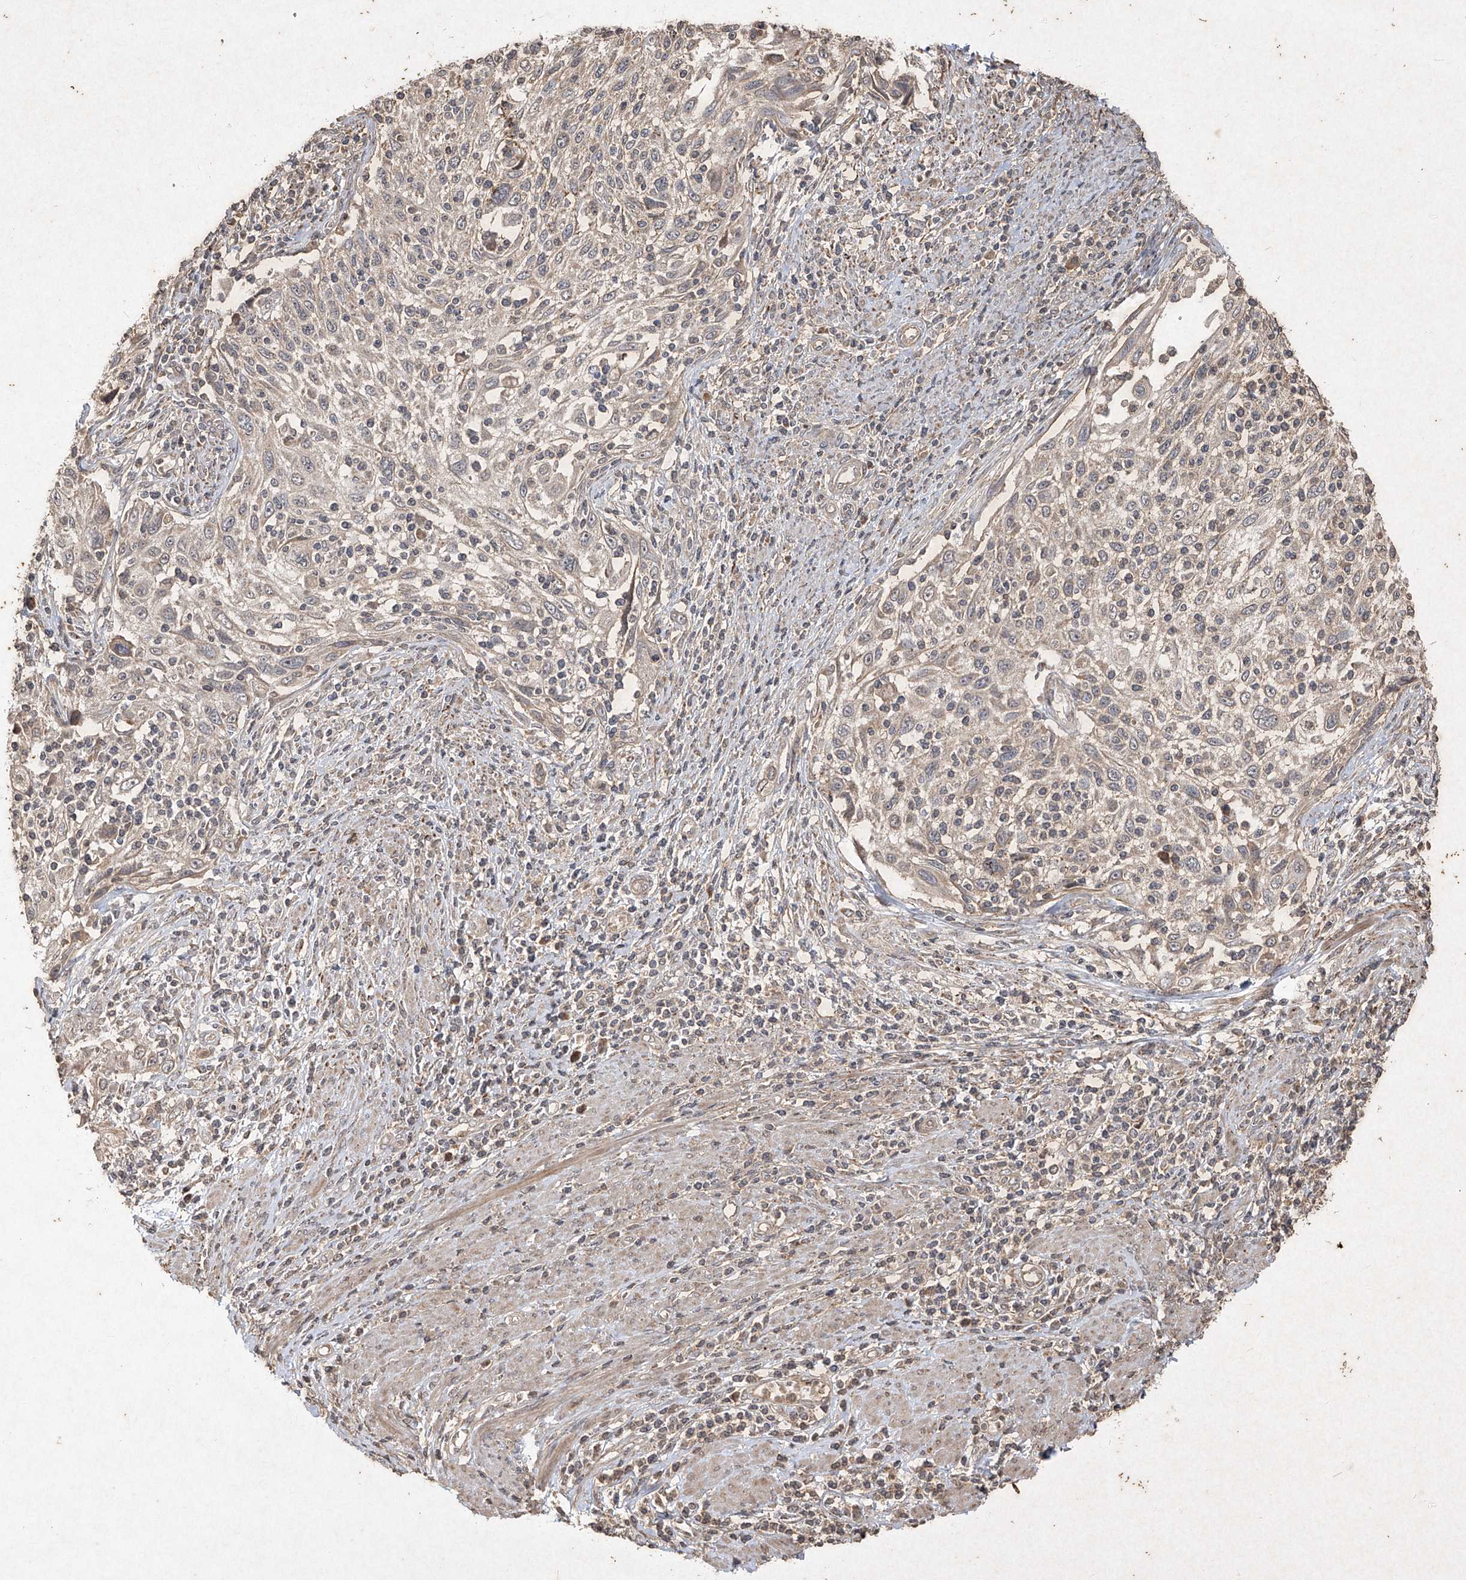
{"staining": {"intensity": "weak", "quantity": "25%-75%", "location": "cytoplasmic/membranous"}, "tissue": "cervical cancer", "cell_type": "Tumor cells", "image_type": "cancer", "snomed": [{"axis": "morphology", "description": "Squamous cell carcinoma, NOS"}, {"axis": "topography", "description": "Cervix"}], "caption": "Immunohistochemical staining of cervical cancer (squamous cell carcinoma) shows weak cytoplasmic/membranous protein positivity in approximately 25%-75% of tumor cells.", "gene": "ABCD3", "patient": {"sex": "female", "age": 70}}